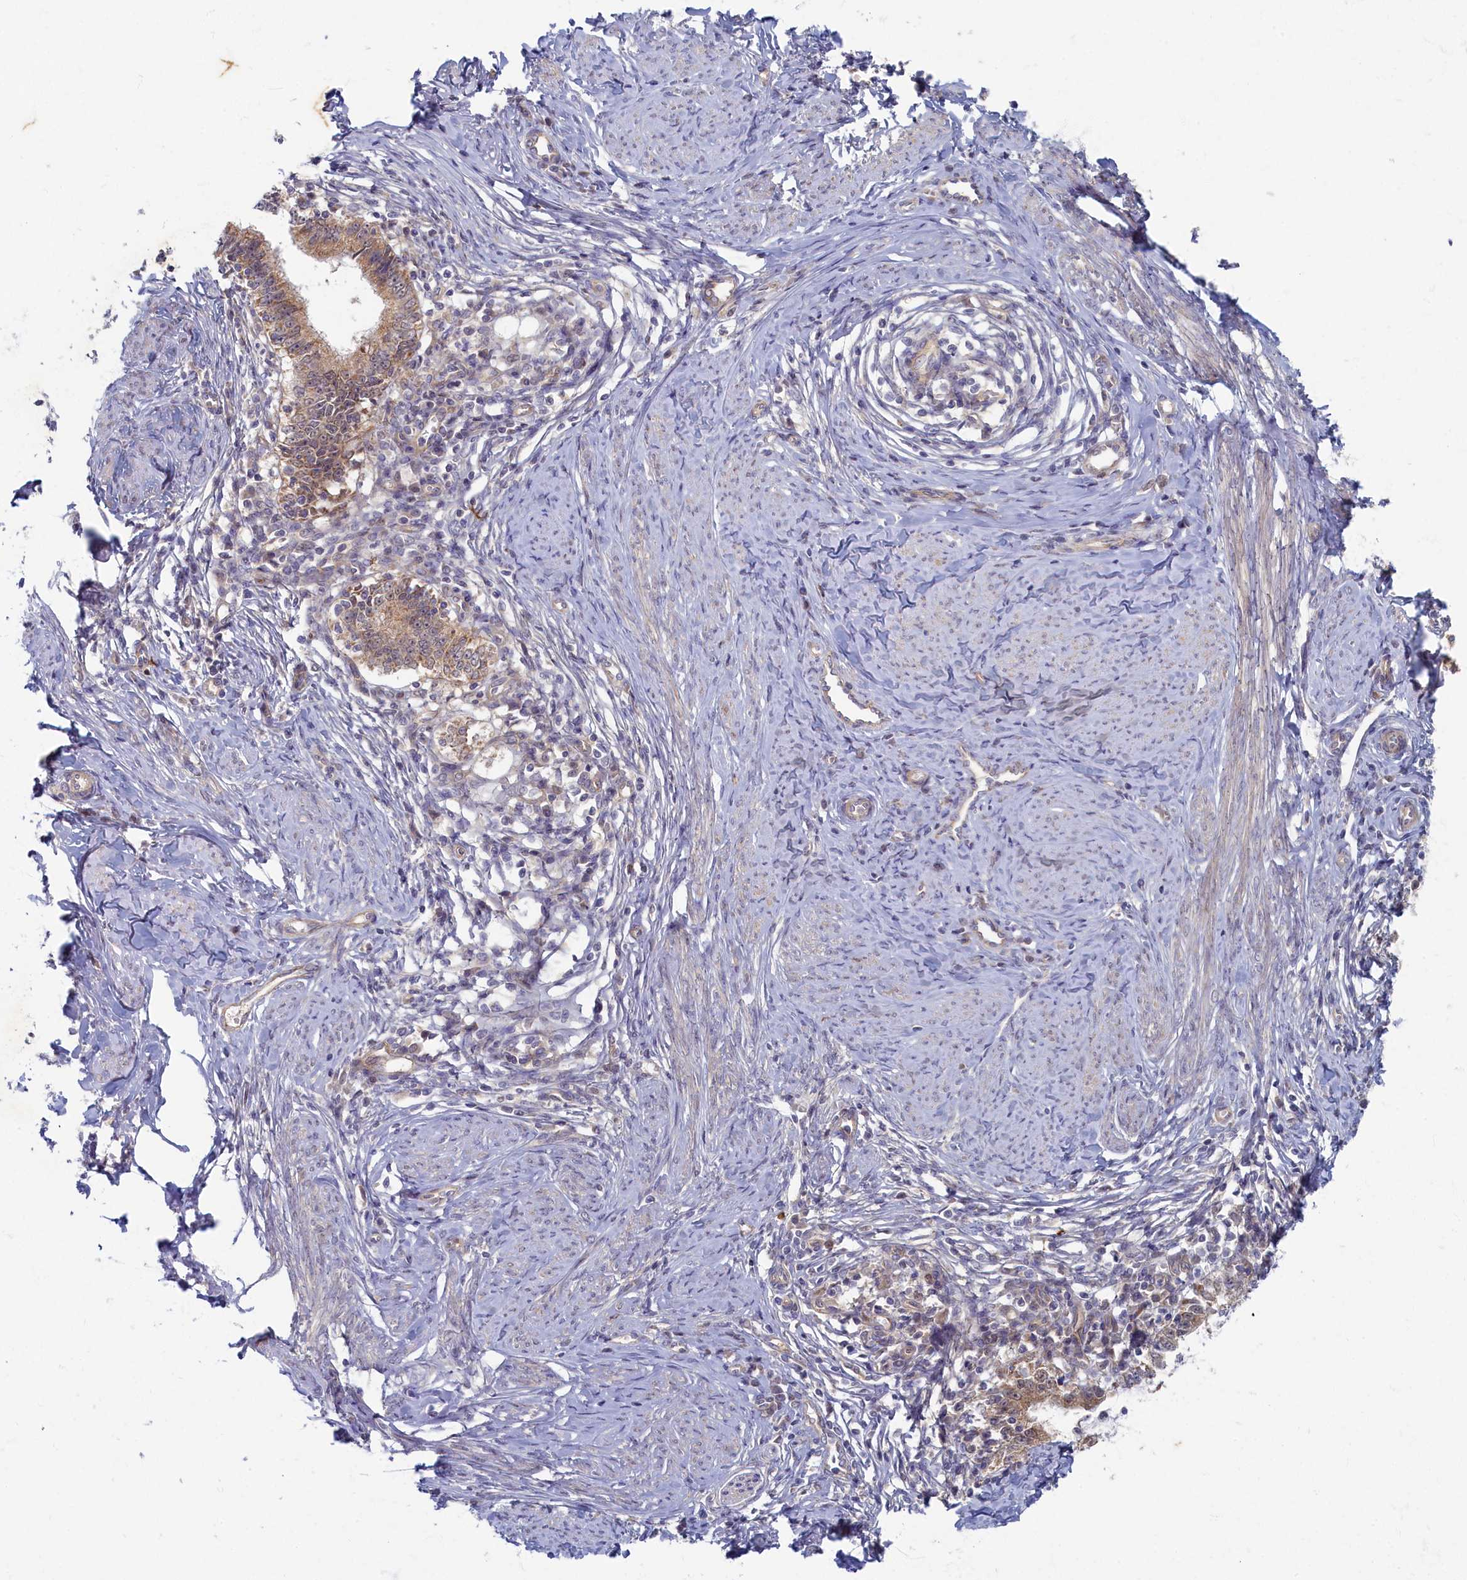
{"staining": {"intensity": "weak", "quantity": ">75%", "location": "cytoplasmic/membranous"}, "tissue": "cervical cancer", "cell_type": "Tumor cells", "image_type": "cancer", "snomed": [{"axis": "morphology", "description": "Adenocarcinoma, NOS"}, {"axis": "topography", "description": "Cervix"}], "caption": "The histopathology image shows a brown stain indicating the presence of a protein in the cytoplasmic/membranous of tumor cells in cervical cancer (adenocarcinoma).", "gene": "WDR59", "patient": {"sex": "female", "age": 36}}